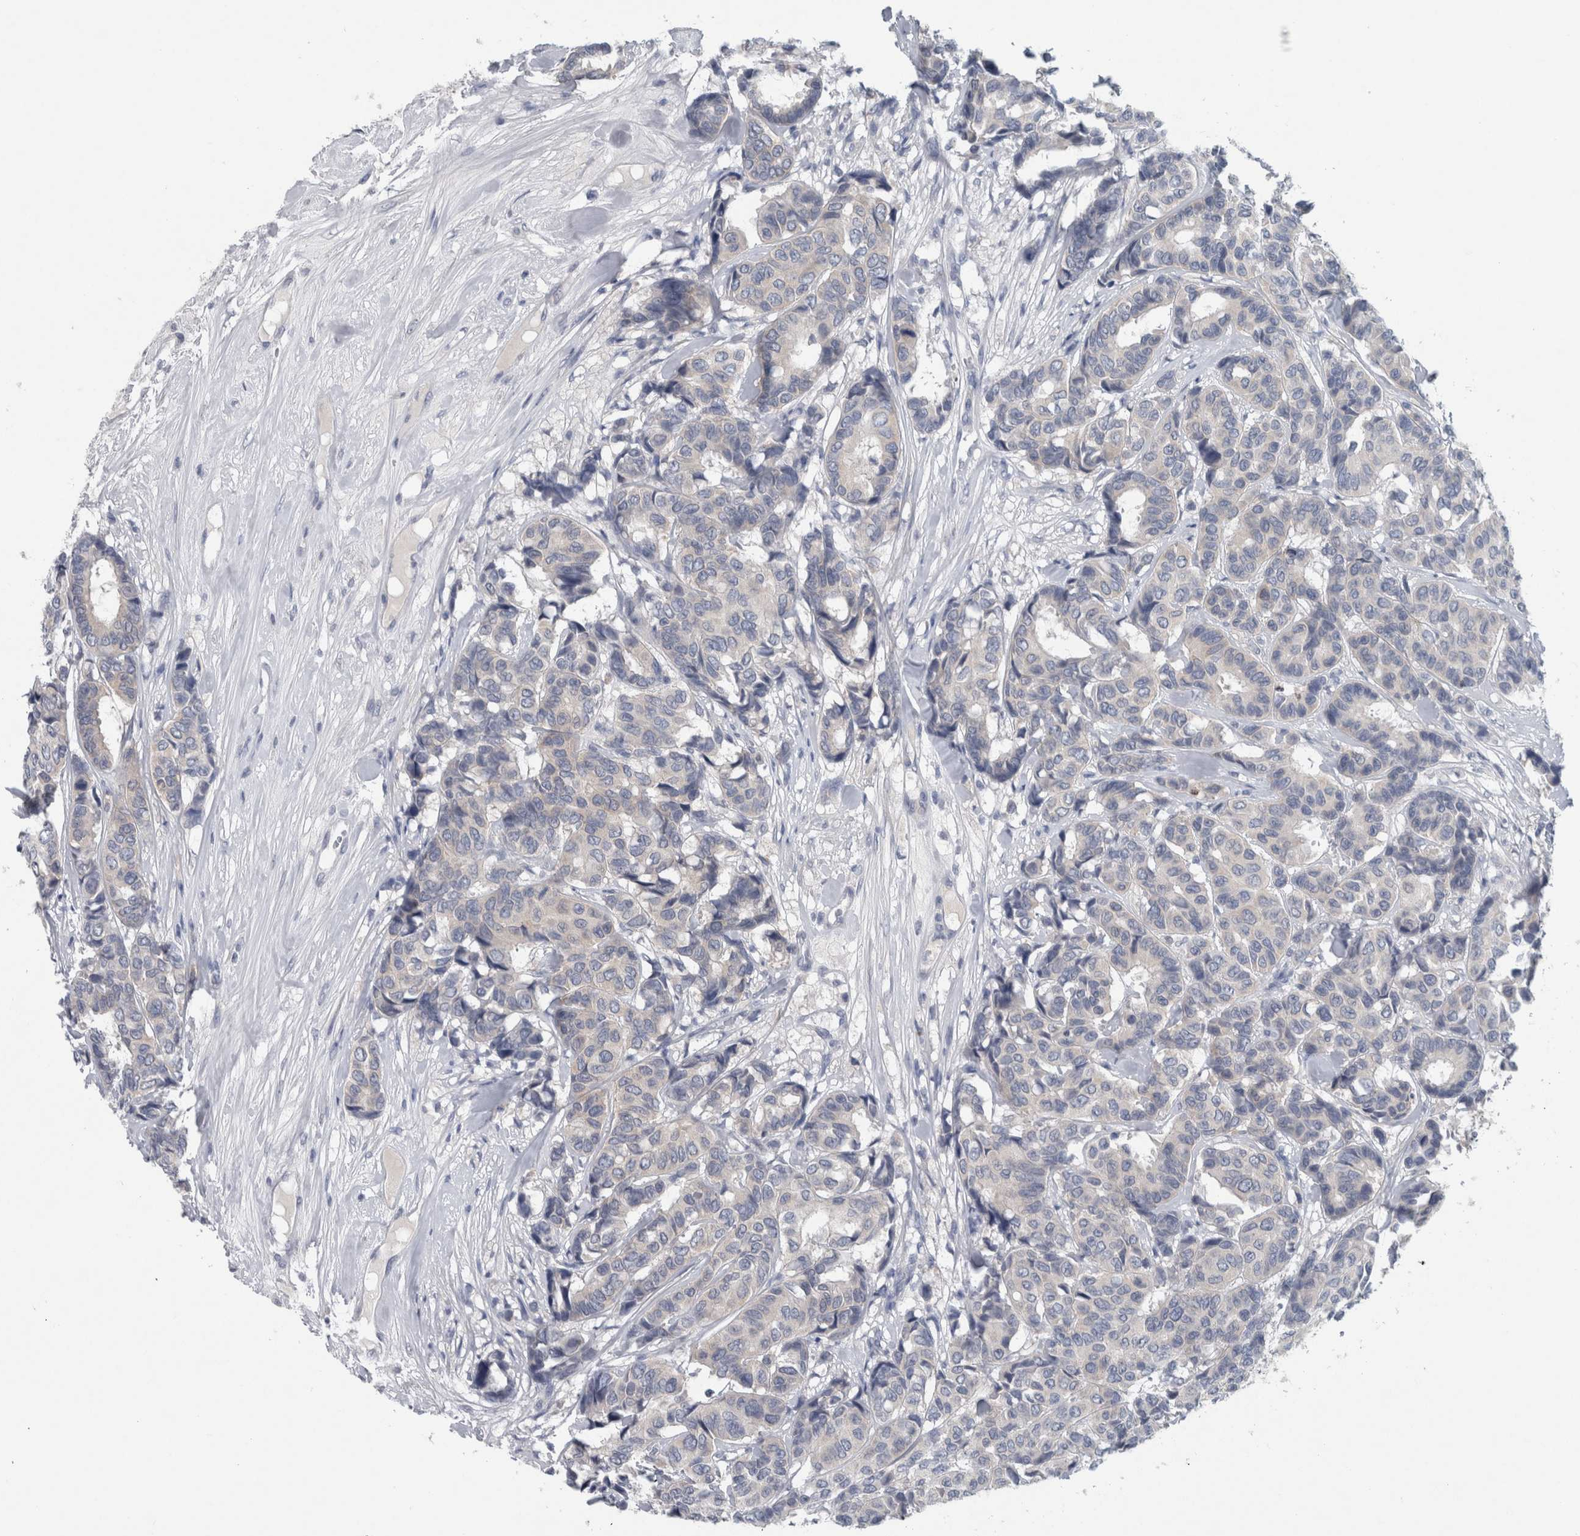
{"staining": {"intensity": "negative", "quantity": "none", "location": "none"}, "tissue": "breast cancer", "cell_type": "Tumor cells", "image_type": "cancer", "snomed": [{"axis": "morphology", "description": "Duct carcinoma"}, {"axis": "topography", "description": "Breast"}], "caption": "The IHC photomicrograph has no significant expression in tumor cells of breast intraductal carcinoma tissue.", "gene": "FAM83H", "patient": {"sex": "female", "age": 87}}